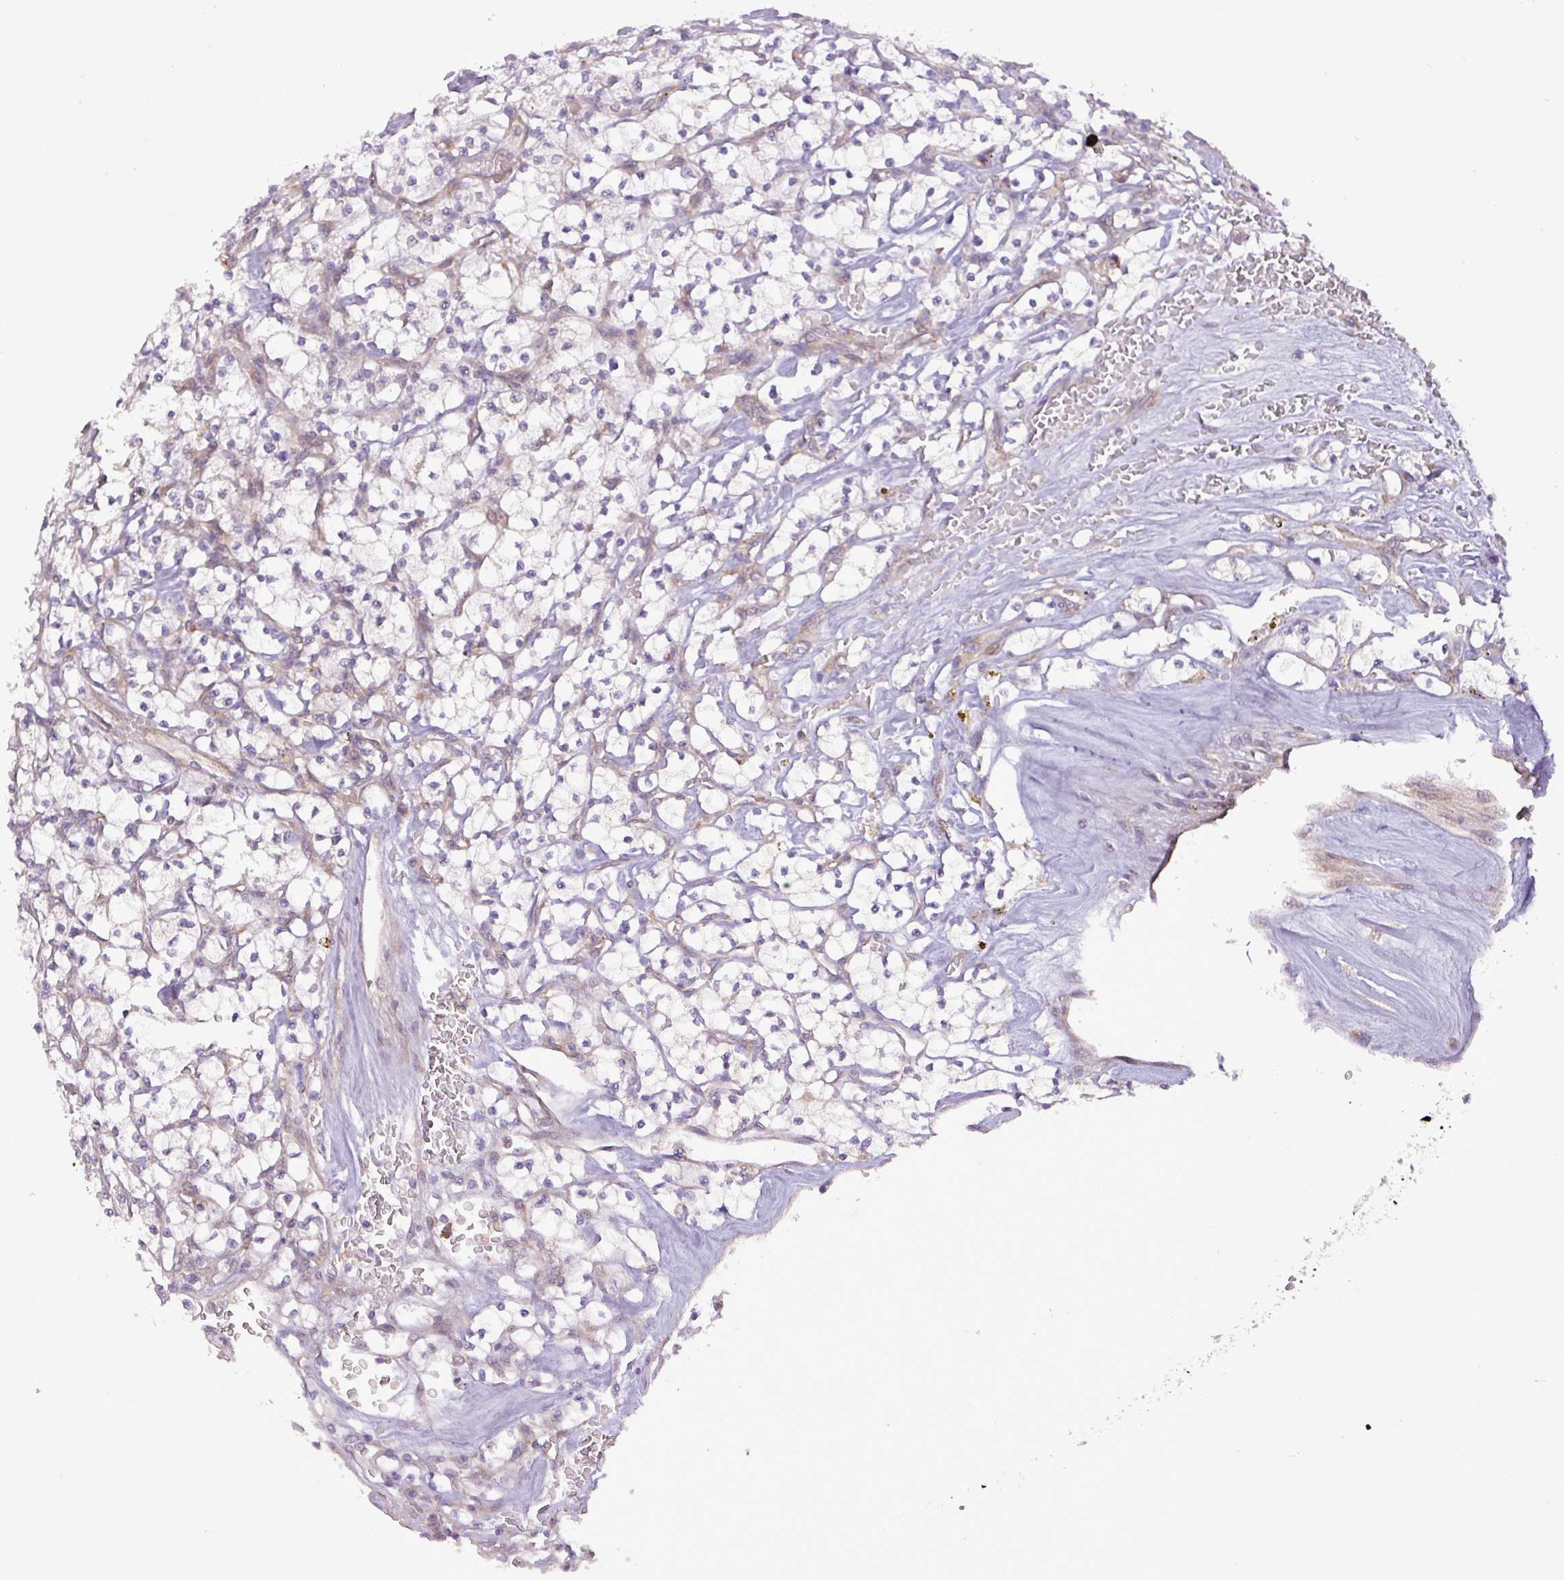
{"staining": {"intensity": "negative", "quantity": "none", "location": "none"}, "tissue": "renal cancer", "cell_type": "Tumor cells", "image_type": "cancer", "snomed": [{"axis": "morphology", "description": "Adenocarcinoma, NOS"}, {"axis": "topography", "description": "Kidney"}], "caption": "The immunohistochemistry image has no significant positivity in tumor cells of renal cancer tissue.", "gene": "FAM222B", "patient": {"sex": "female", "age": 64}}